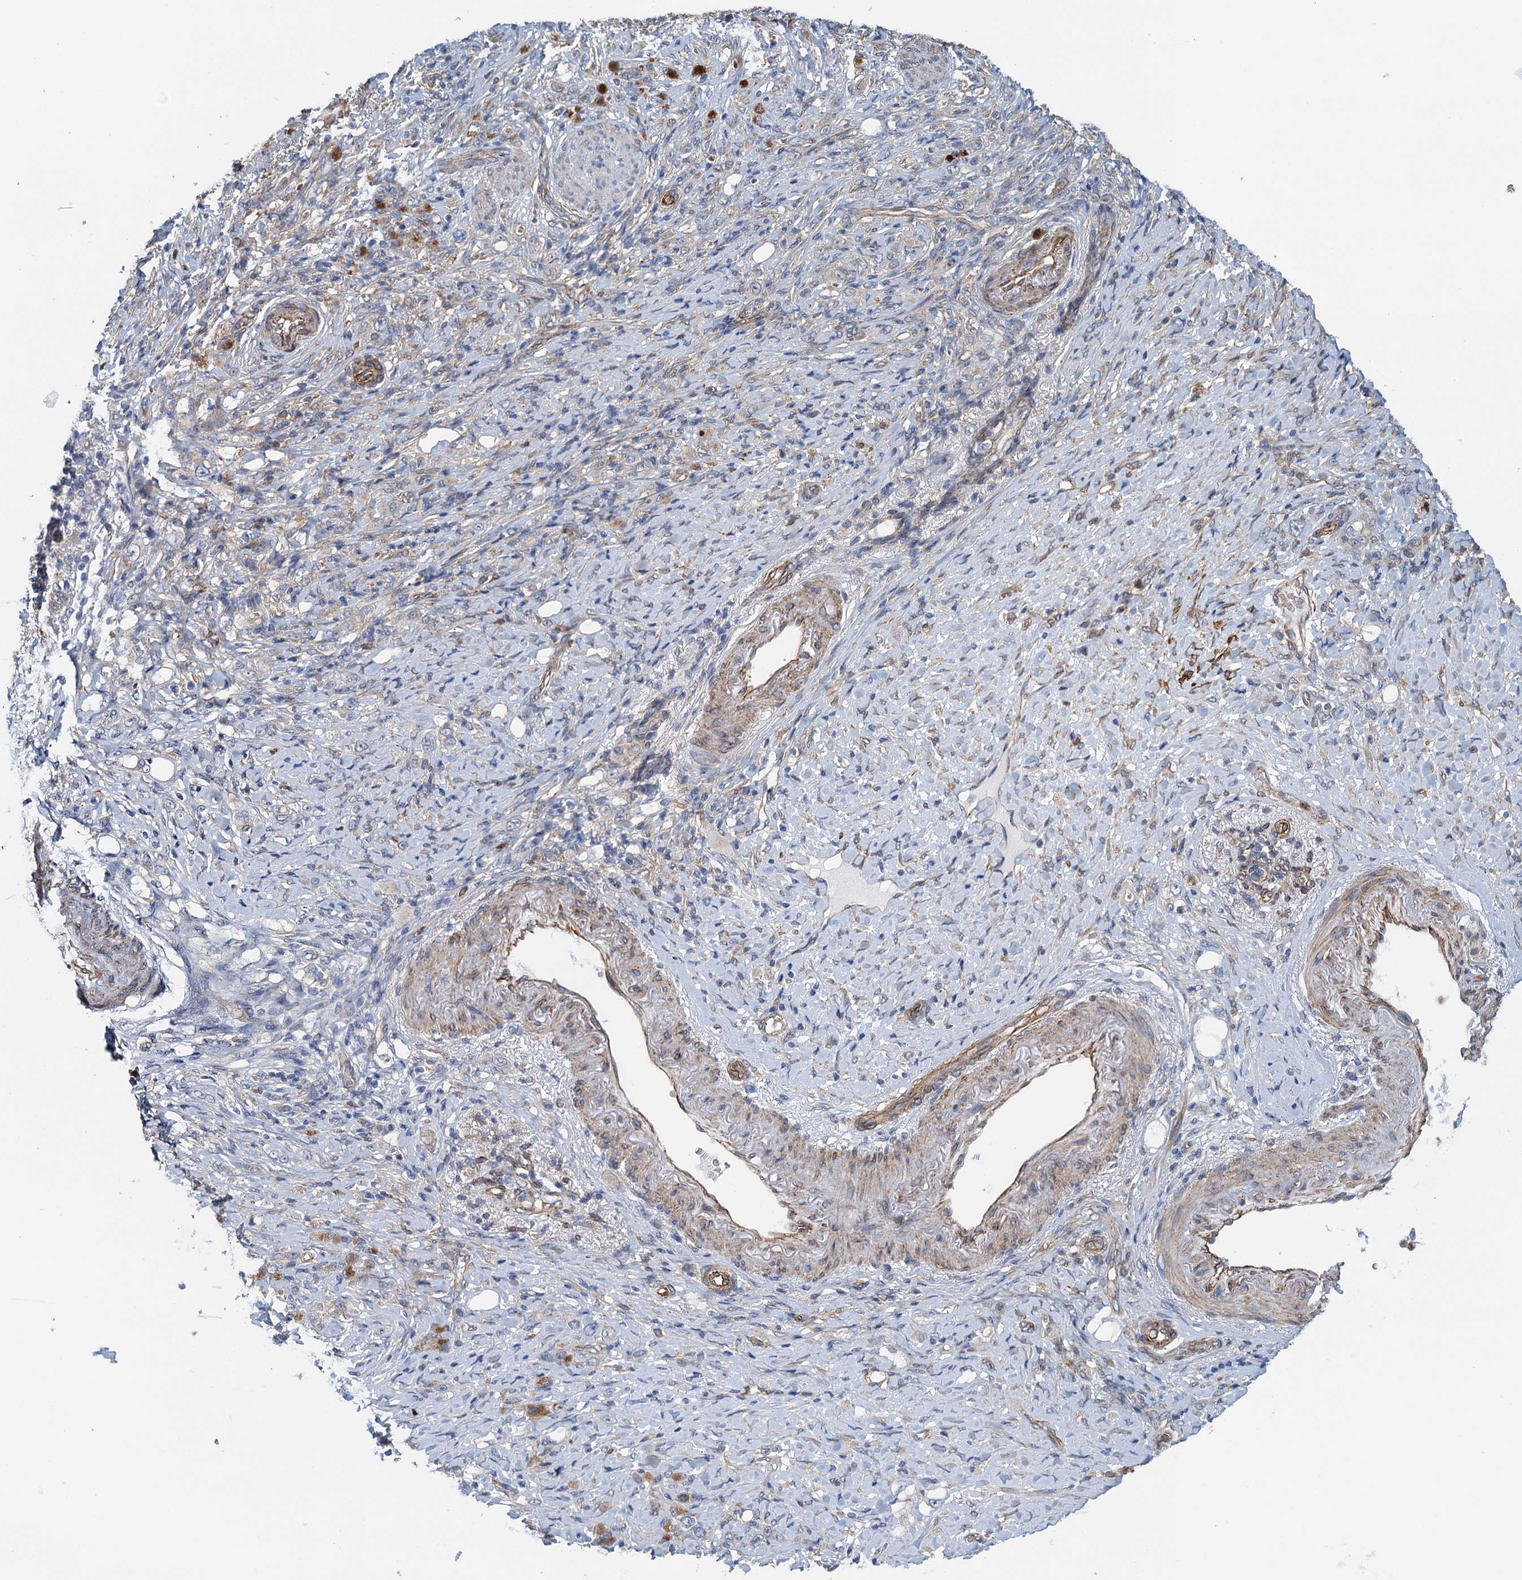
{"staining": {"intensity": "negative", "quantity": "none", "location": "none"}, "tissue": "stomach cancer", "cell_type": "Tumor cells", "image_type": "cancer", "snomed": [{"axis": "morphology", "description": "Adenocarcinoma, NOS"}, {"axis": "topography", "description": "Stomach"}], "caption": "The image displays no staining of tumor cells in stomach adenocarcinoma. (DAB IHC visualized using brightfield microscopy, high magnification).", "gene": "RSAD2", "patient": {"sex": "female", "age": 79}}